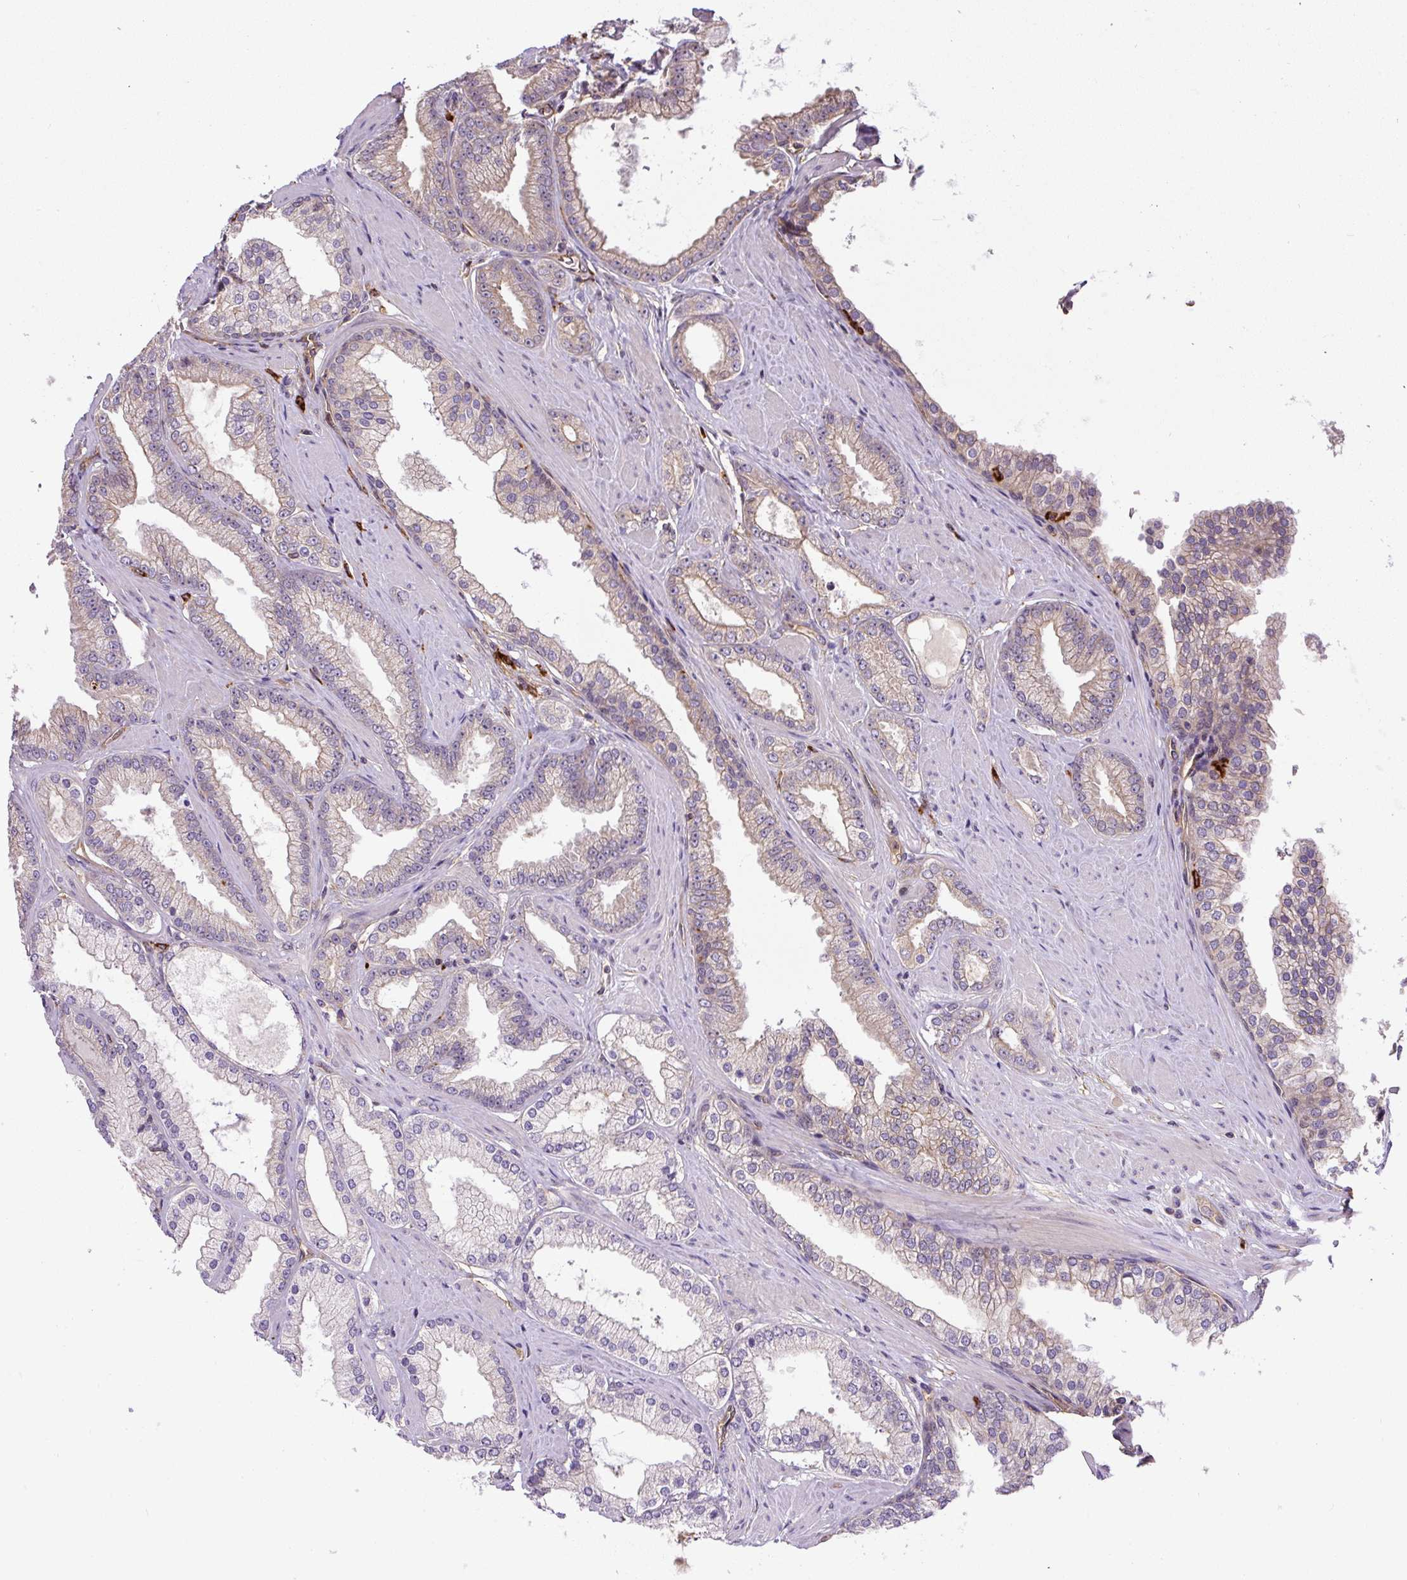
{"staining": {"intensity": "weak", "quantity": "25%-75%", "location": "cytoplasmic/membranous"}, "tissue": "prostate cancer", "cell_type": "Tumor cells", "image_type": "cancer", "snomed": [{"axis": "morphology", "description": "Adenocarcinoma, Low grade"}, {"axis": "topography", "description": "Prostate"}], "caption": "Protein staining displays weak cytoplasmic/membranous staining in approximately 25%-75% of tumor cells in prostate cancer.", "gene": "B3GALT5", "patient": {"sex": "male", "age": 42}}